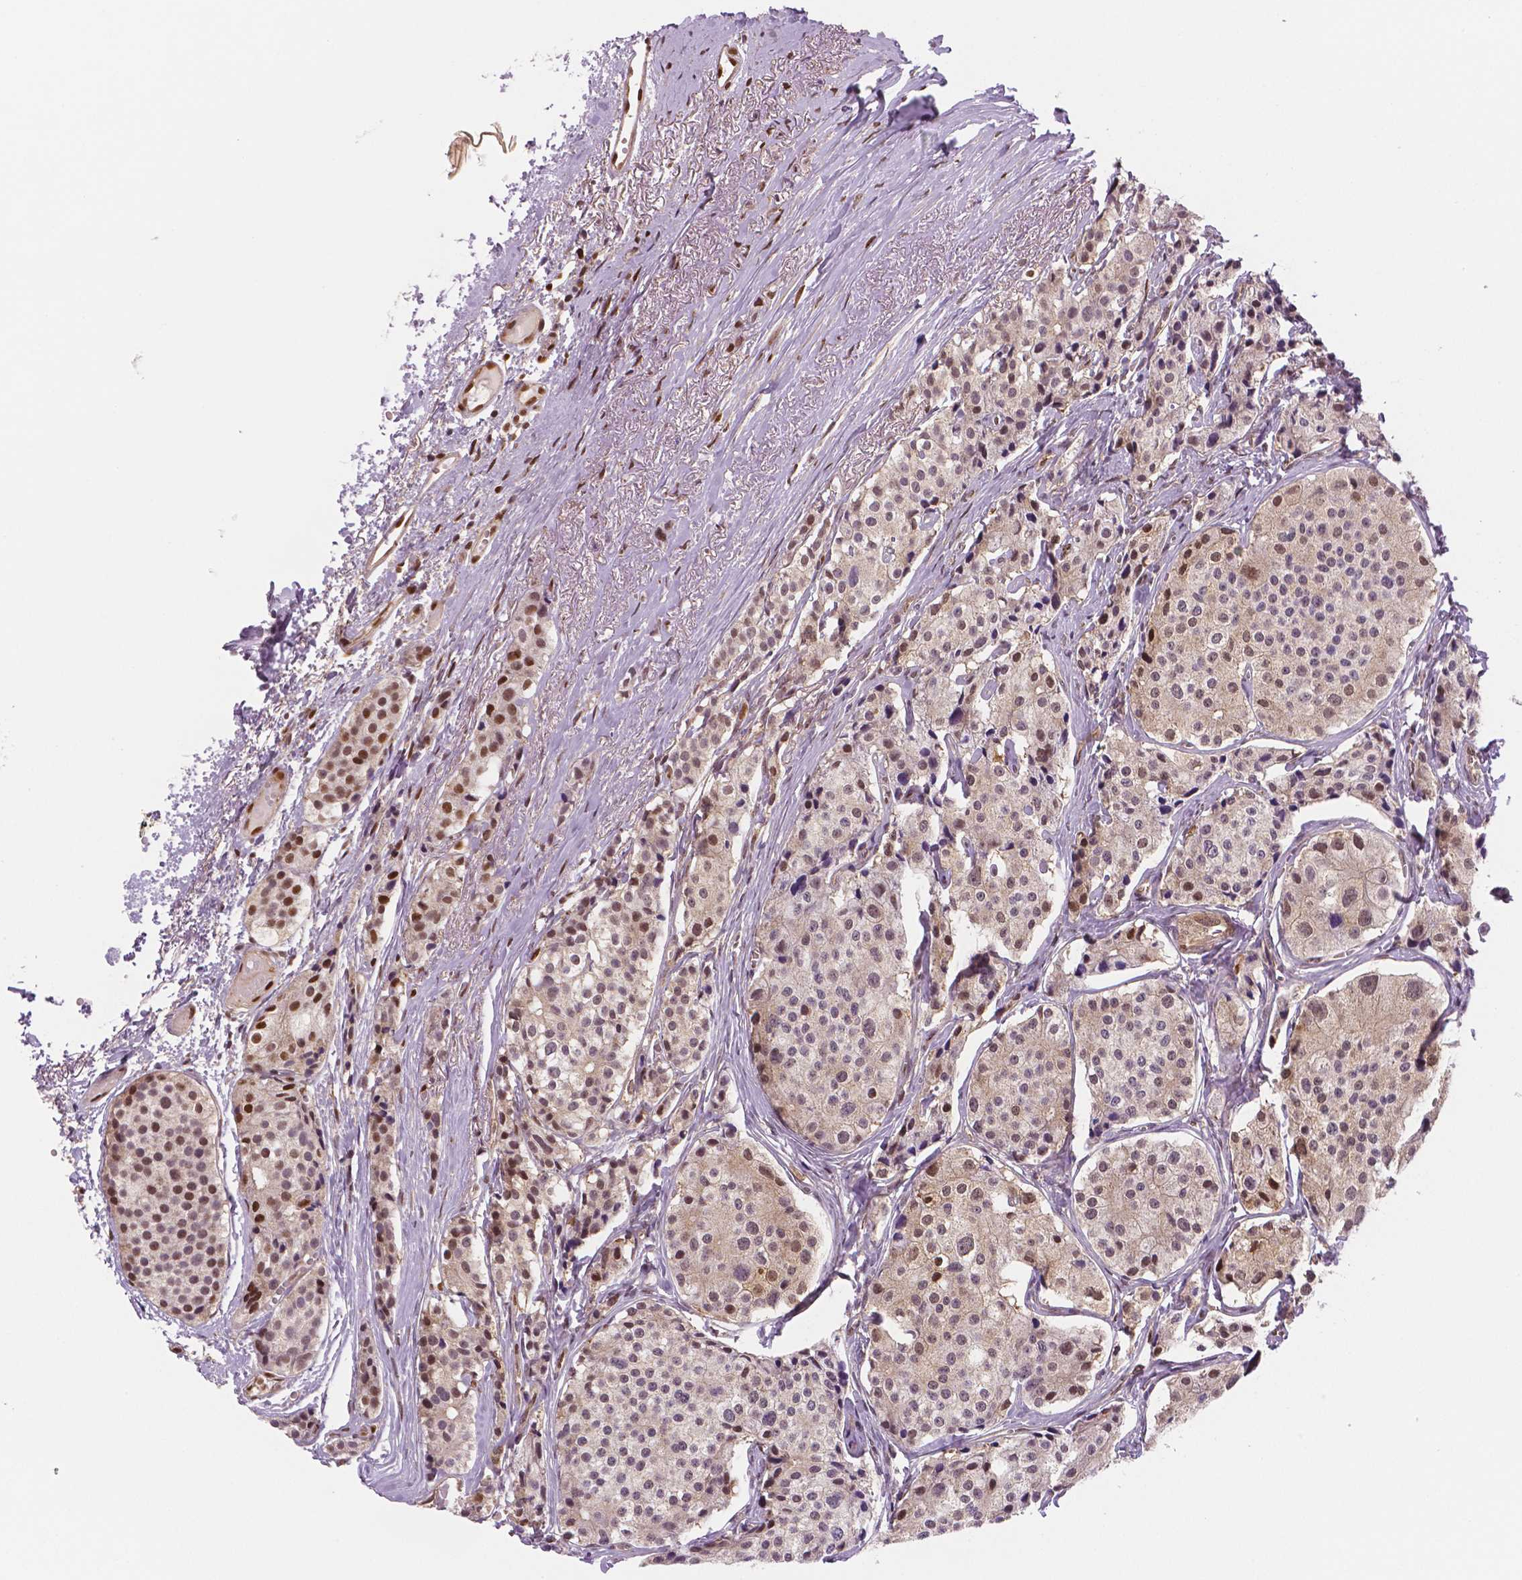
{"staining": {"intensity": "moderate", "quantity": "25%-75%", "location": "nuclear"}, "tissue": "carcinoid", "cell_type": "Tumor cells", "image_type": "cancer", "snomed": [{"axis": "morphology", "description": "Carcinoid, malignant, NOS"}, {"axis": "topography", "description": "Small intestine"}], "caption": "Protein expression analysis of carcinoid displays moderate nuclear positivity in approximately 25%-75% of tumor cells.", "gene": "STAT3", "patient": {"sex": "female", "age": 65}}